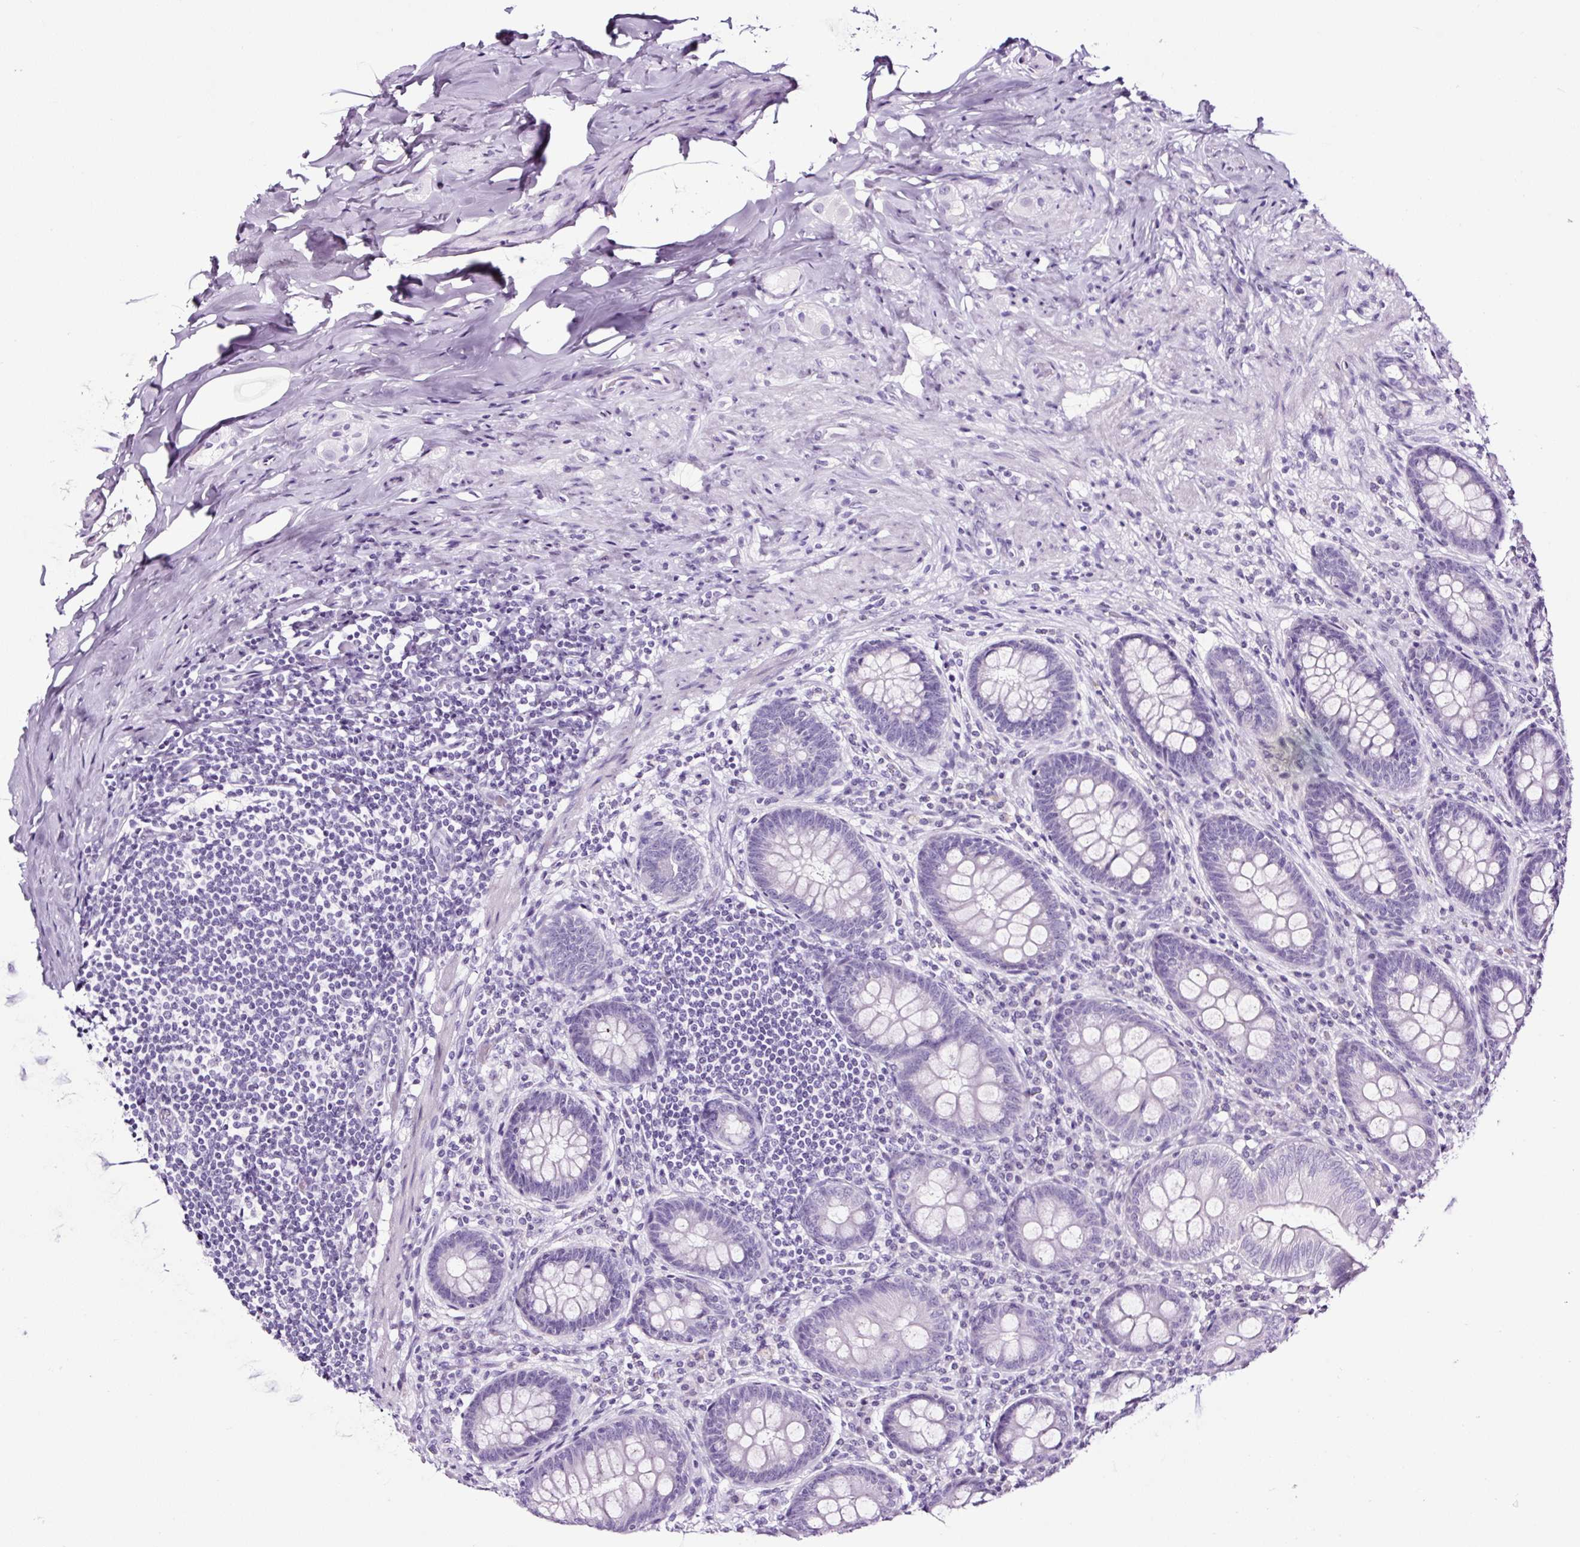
{"staining": {"intensity": "negative", "quantity": "none", "location": "none"}, "tissue": "appendix", "cell_type": "Glandular cells", "image_type": "normal", "snomed": [{"axis": "morphology", "description": "Normal tissue, NOS"}, {"axis": "topography", "description": "Appendix"}], "caption": "A high-resolution photomicrograph shows IHC staining of unremarkable appendix, which exhibits no significant positivity in glandular cells.", "gene": "NPHS2", "patient": {"sex": "male", "age": 71}}